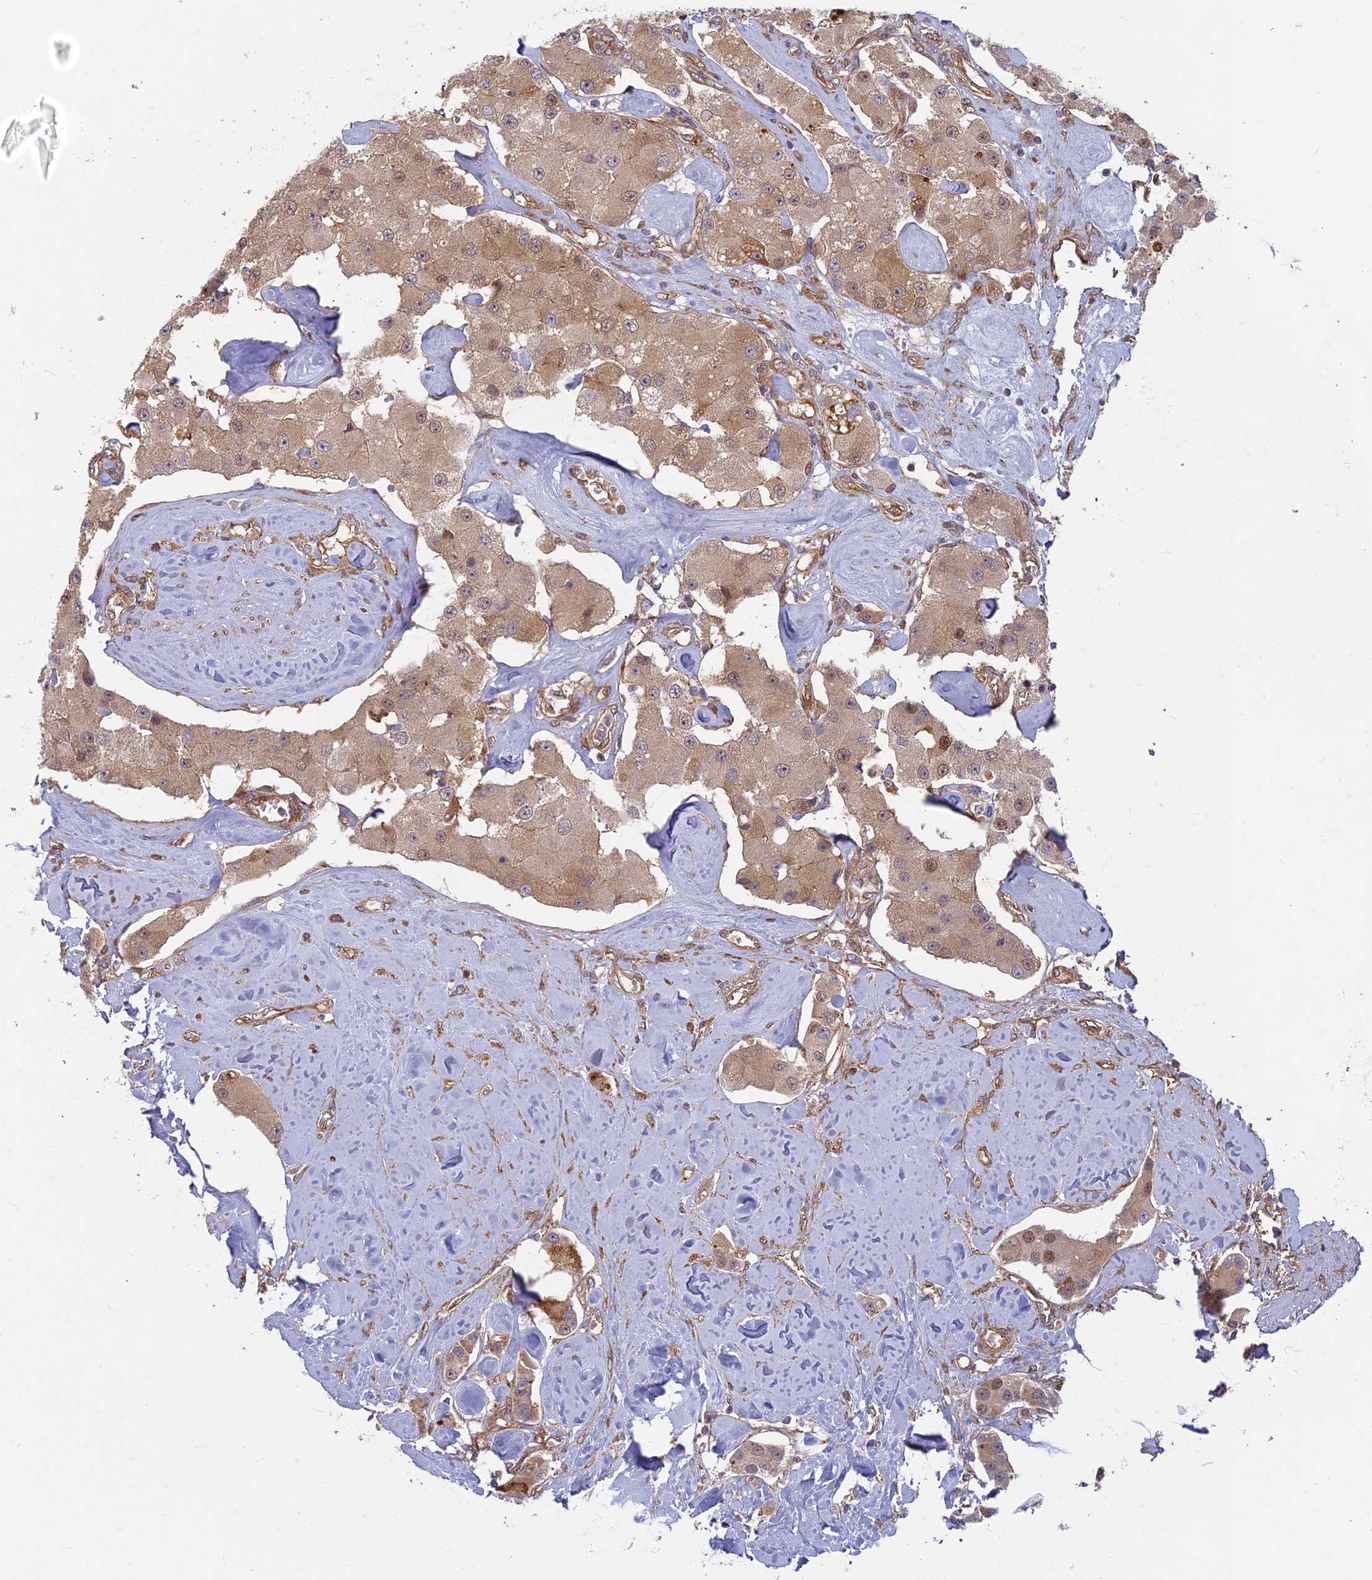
{"staining": {"intensity": "moderate", "quantity": ">75%", "location": "cytoplasmic/membranous,nuclear"}, "tissue": "carcinoid", "cell_type": "Tumor cells", "image_type": "cancer", "snomed": [{"axis": "morphology", "description": "Carcinoid, malignant, NOS"}, {"axis": "topography", "description": "Pancreas"}], "caption": "Immunohistochemical staining of carcinoid (malignant) demonstrates medium levels of moderate cytoplasmic/membranous and nuclear protein positivity in about >75% of tumor cells.", "gene": "TCF25", "patient": {"sex": "male", "age": 41}}